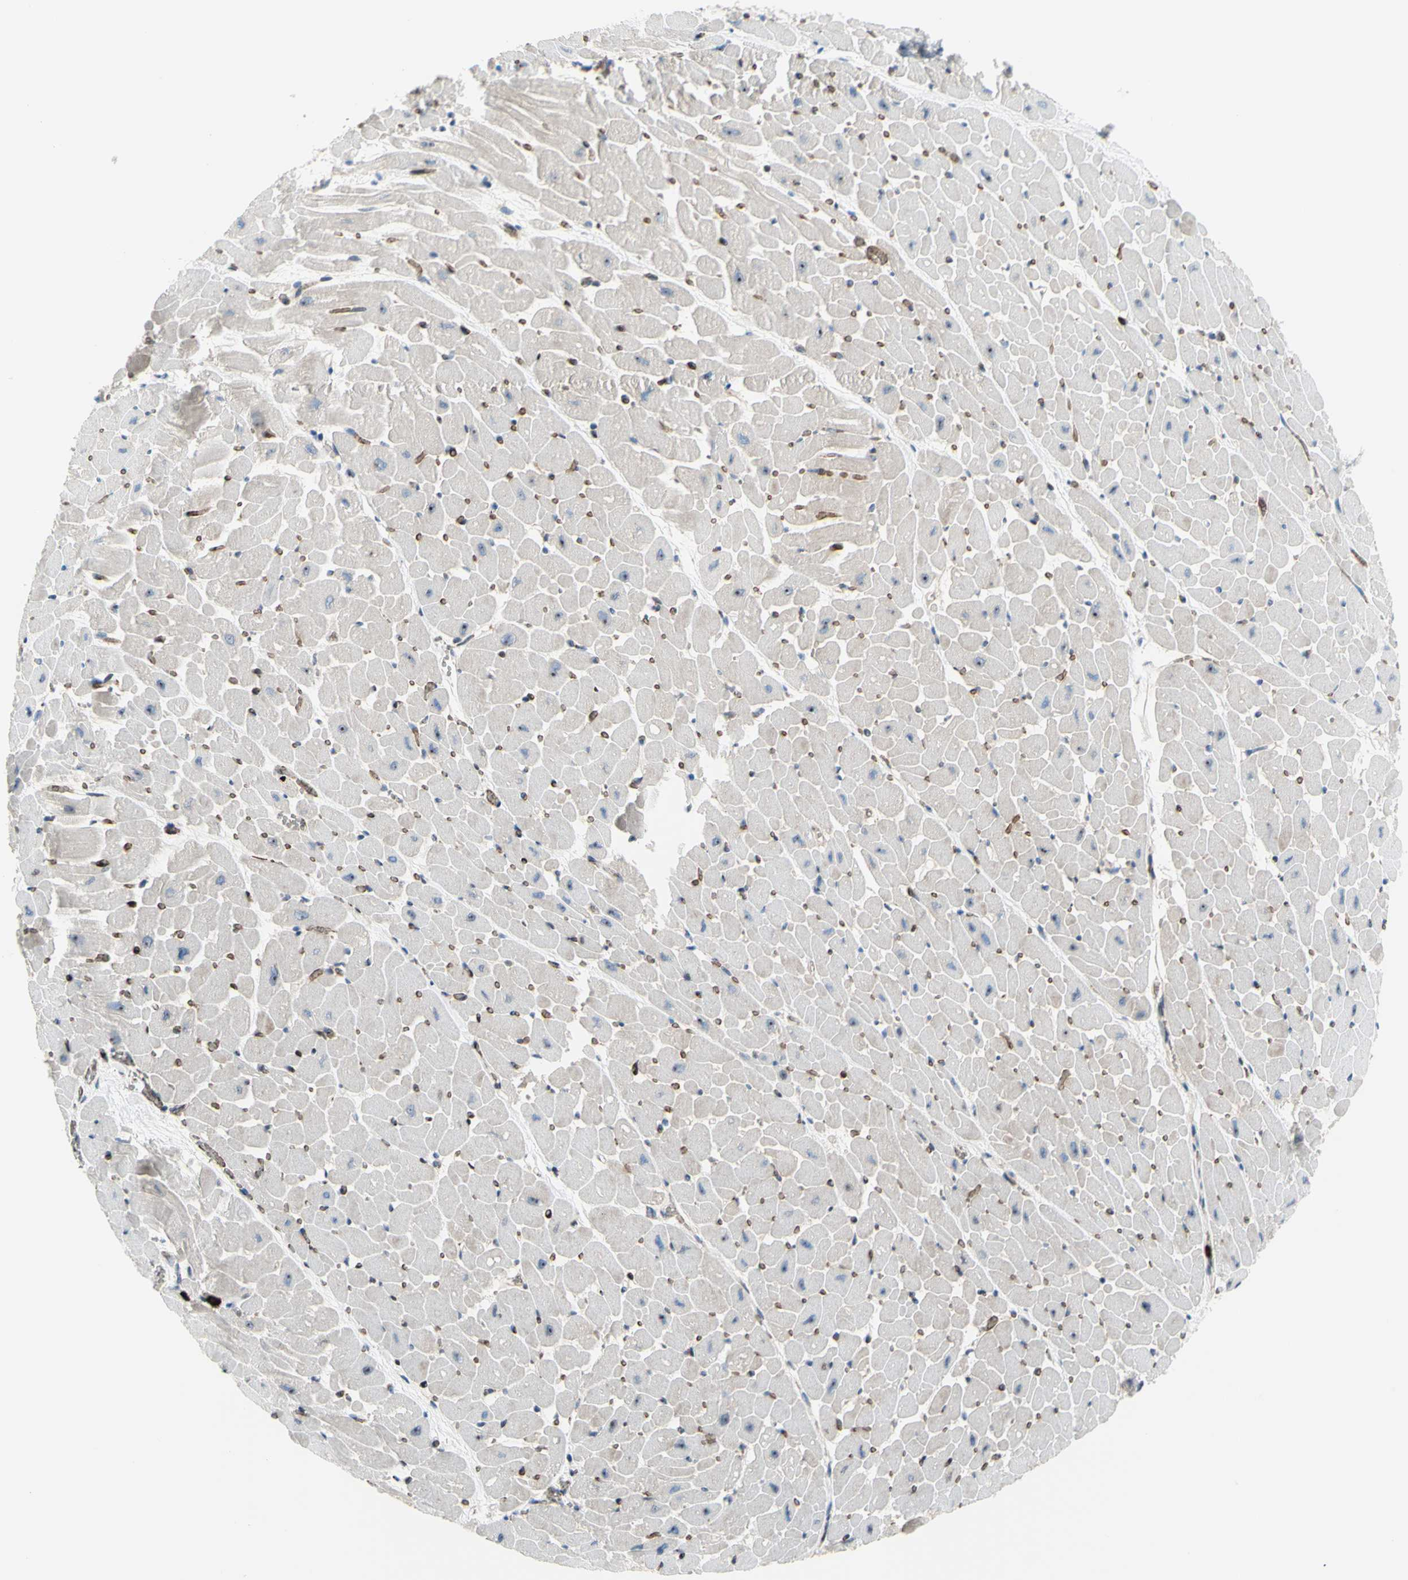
{"staining": {"intensity": "negative", "quantity": "none", "location": "none"}, "tissue": "heart muscle", "cell_type": "Cardiomyocytes", "image_type": "normal", "snomed": [{"axis": "morphology", "description": "Normal tissue, NOS"}, {"axis": "topography", "description": "Heart"}], "caption": "Heart muscle was stained to show a protein in brown. There is no significant staining in cardiomyocytes. The staining is performed using DAB brown chromogen with nuclei counter-stained in using hematoxylin.", "gene": "USP9X", "patient": {"sex": "male", "age": 45}}